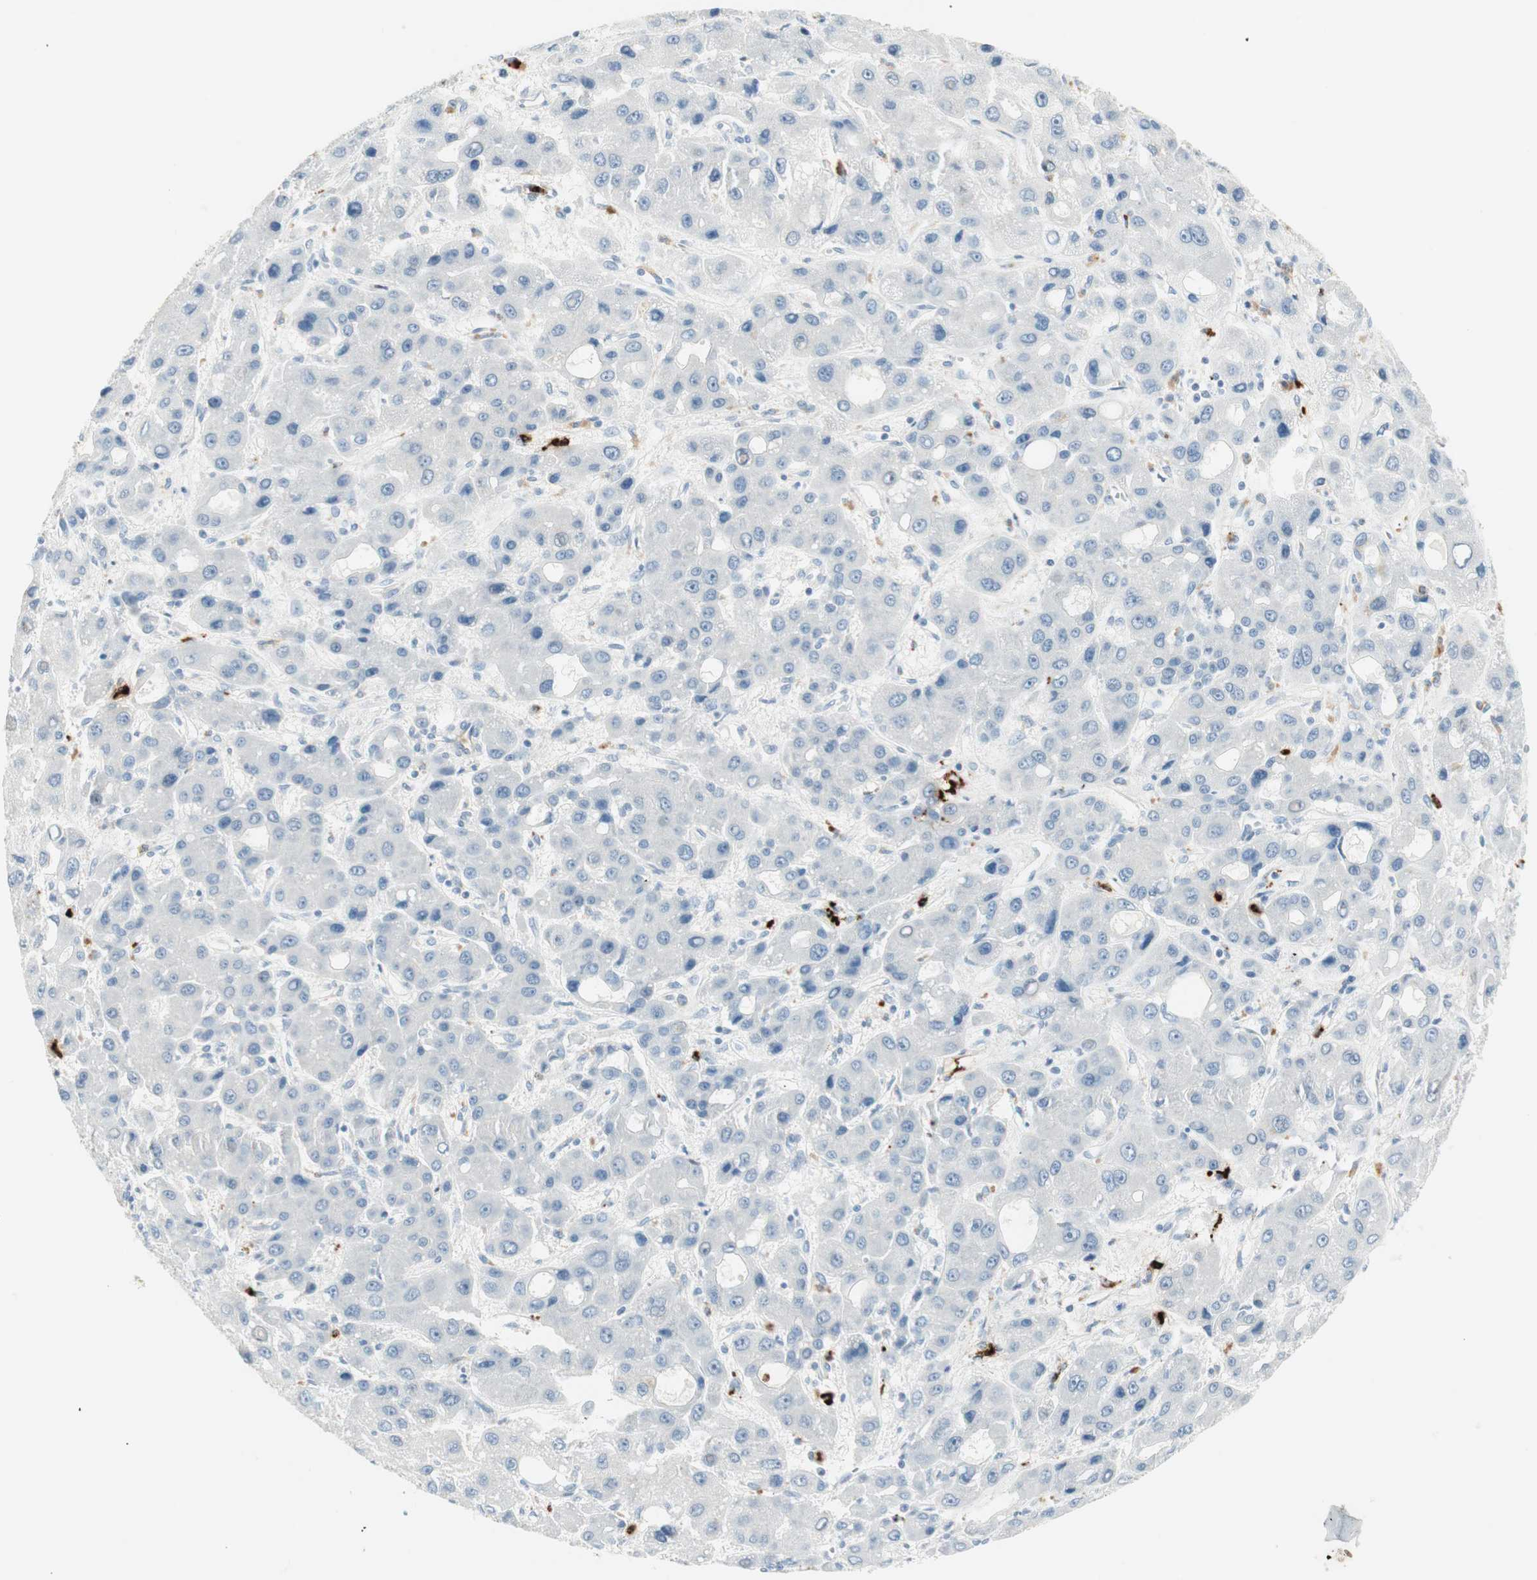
{"staining": {"intensity": "negative", "quantity": "none", "location": "none"}, "tissue": "liver cancer", "cell_type": "Tumor cells", "image_type": "cancer", "snomed": [{"axis": "morphology", "description": "Carcinoma, Hepatocellular, NOS"}, {"axis": "topography", "description": "Liver"}], "caption": "A high-resolution histopathology image shows IHC staining of liver cancer, which shows no significant staining in tumor cells. (Immunohistochemistry (ihc), brightfield microscopy, high magnification).", "gene": "PRTN3", "patient": {"sex": "male", "age": 55}}